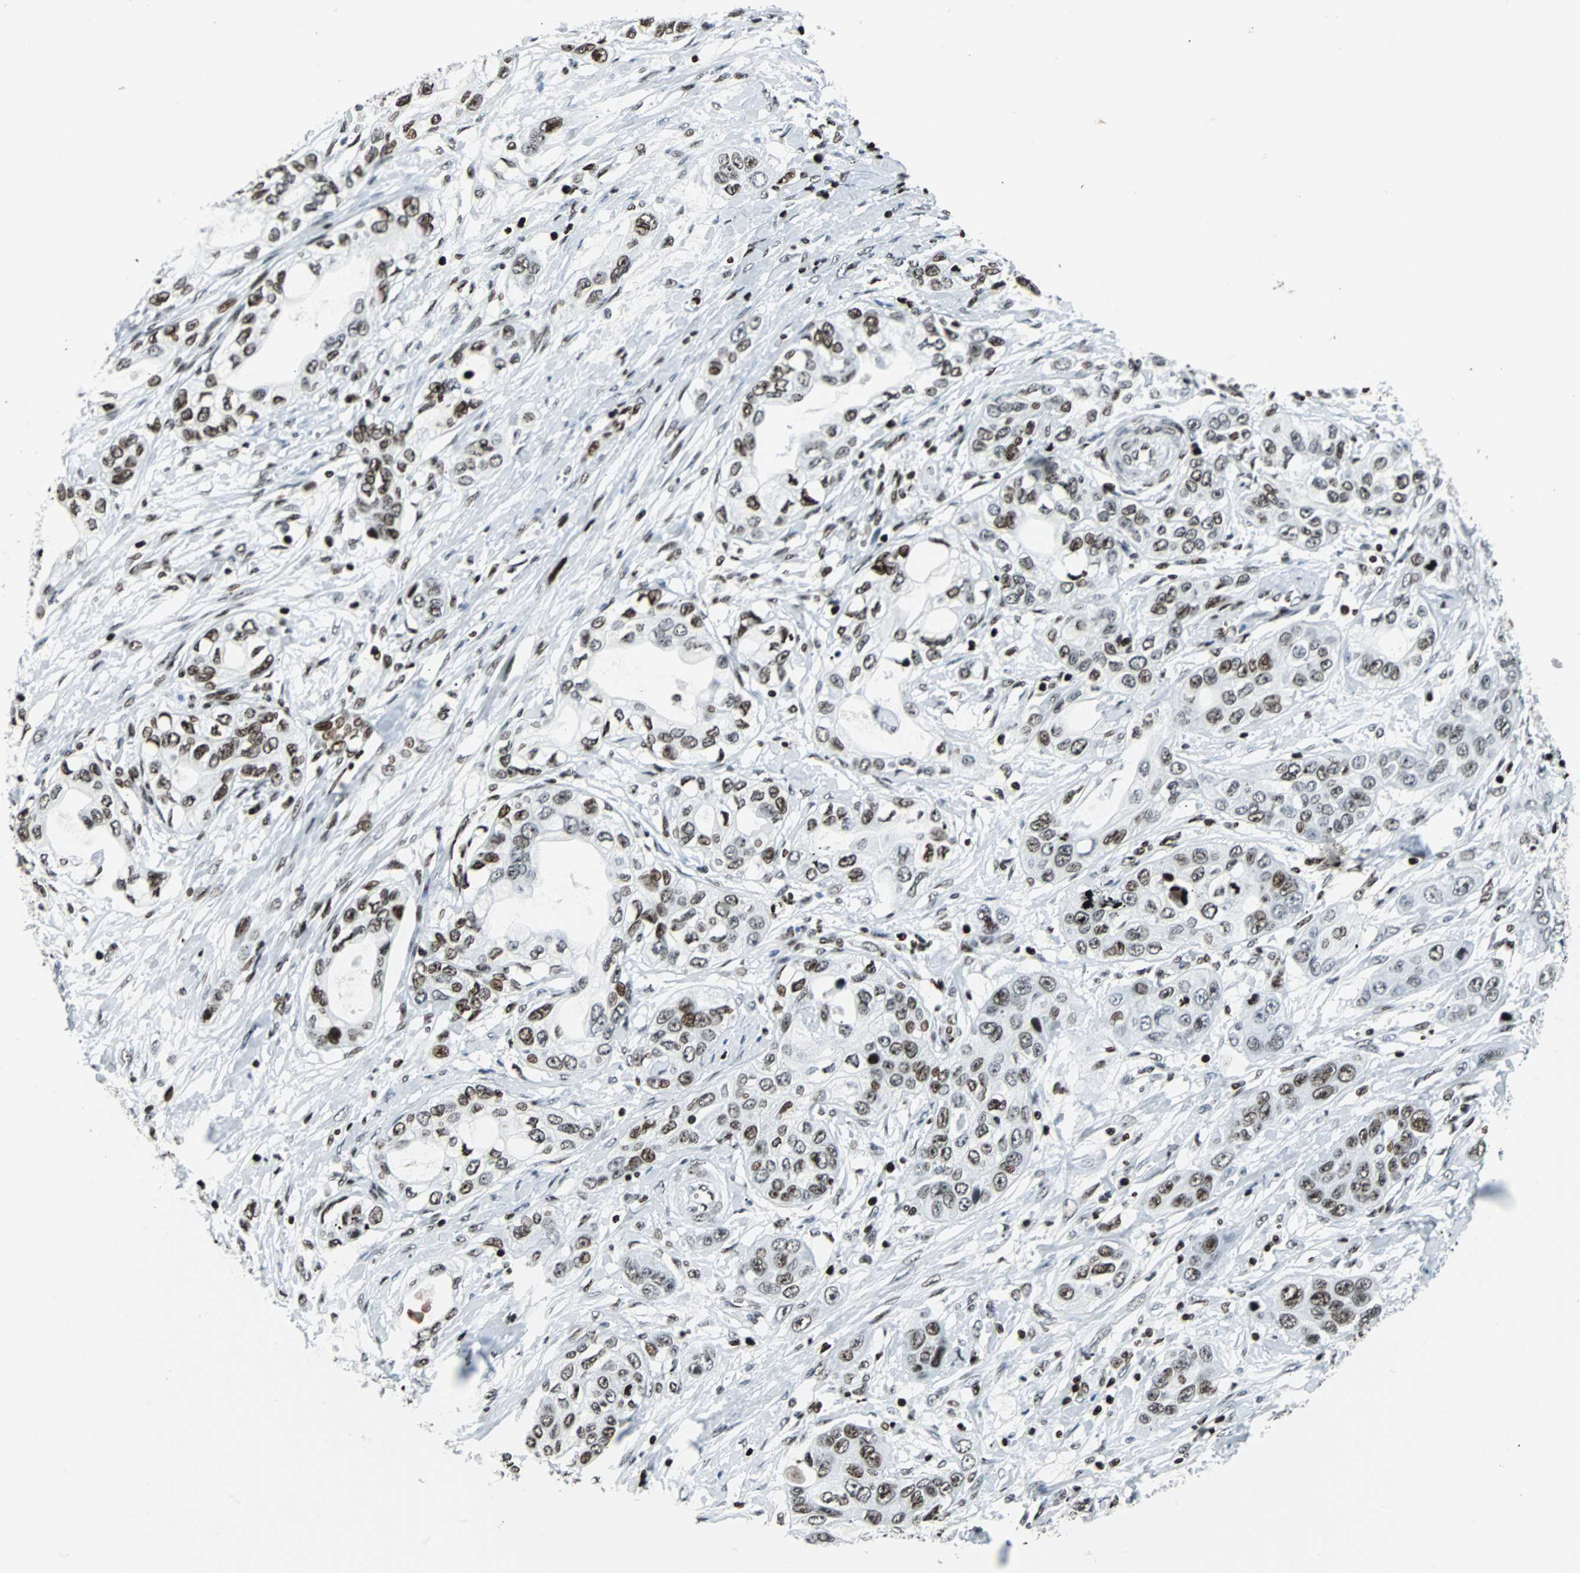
{"staining": {"intensity": "moderate", "quantity": "25%-75%", "location": "nuclear"}, "tissue": "pancreatic cancer", "cell_type": "Tumor cells", "image_type": "cancer", "snomed": [{"axis": "morphology", "description": "Adenocarcinoma, NOS"}, {"axis": "topography", "description": "Pancreas"}], "caption": "Immunohistochemistry staining of pancreatic cancer (adenocarcinoma), which displays medium levels of moderate nuclear staining in about 25%-75% of tumor cells indicating moderate nuclear protein staining. The staining was performed using DAB (3,3'-diaminobenzidine) (brown) for protein detection and nuclei were counterstained in hematoxylin (blue).", "gene": "ZNF131", "patient": {"sex": "female", "age": 70}}